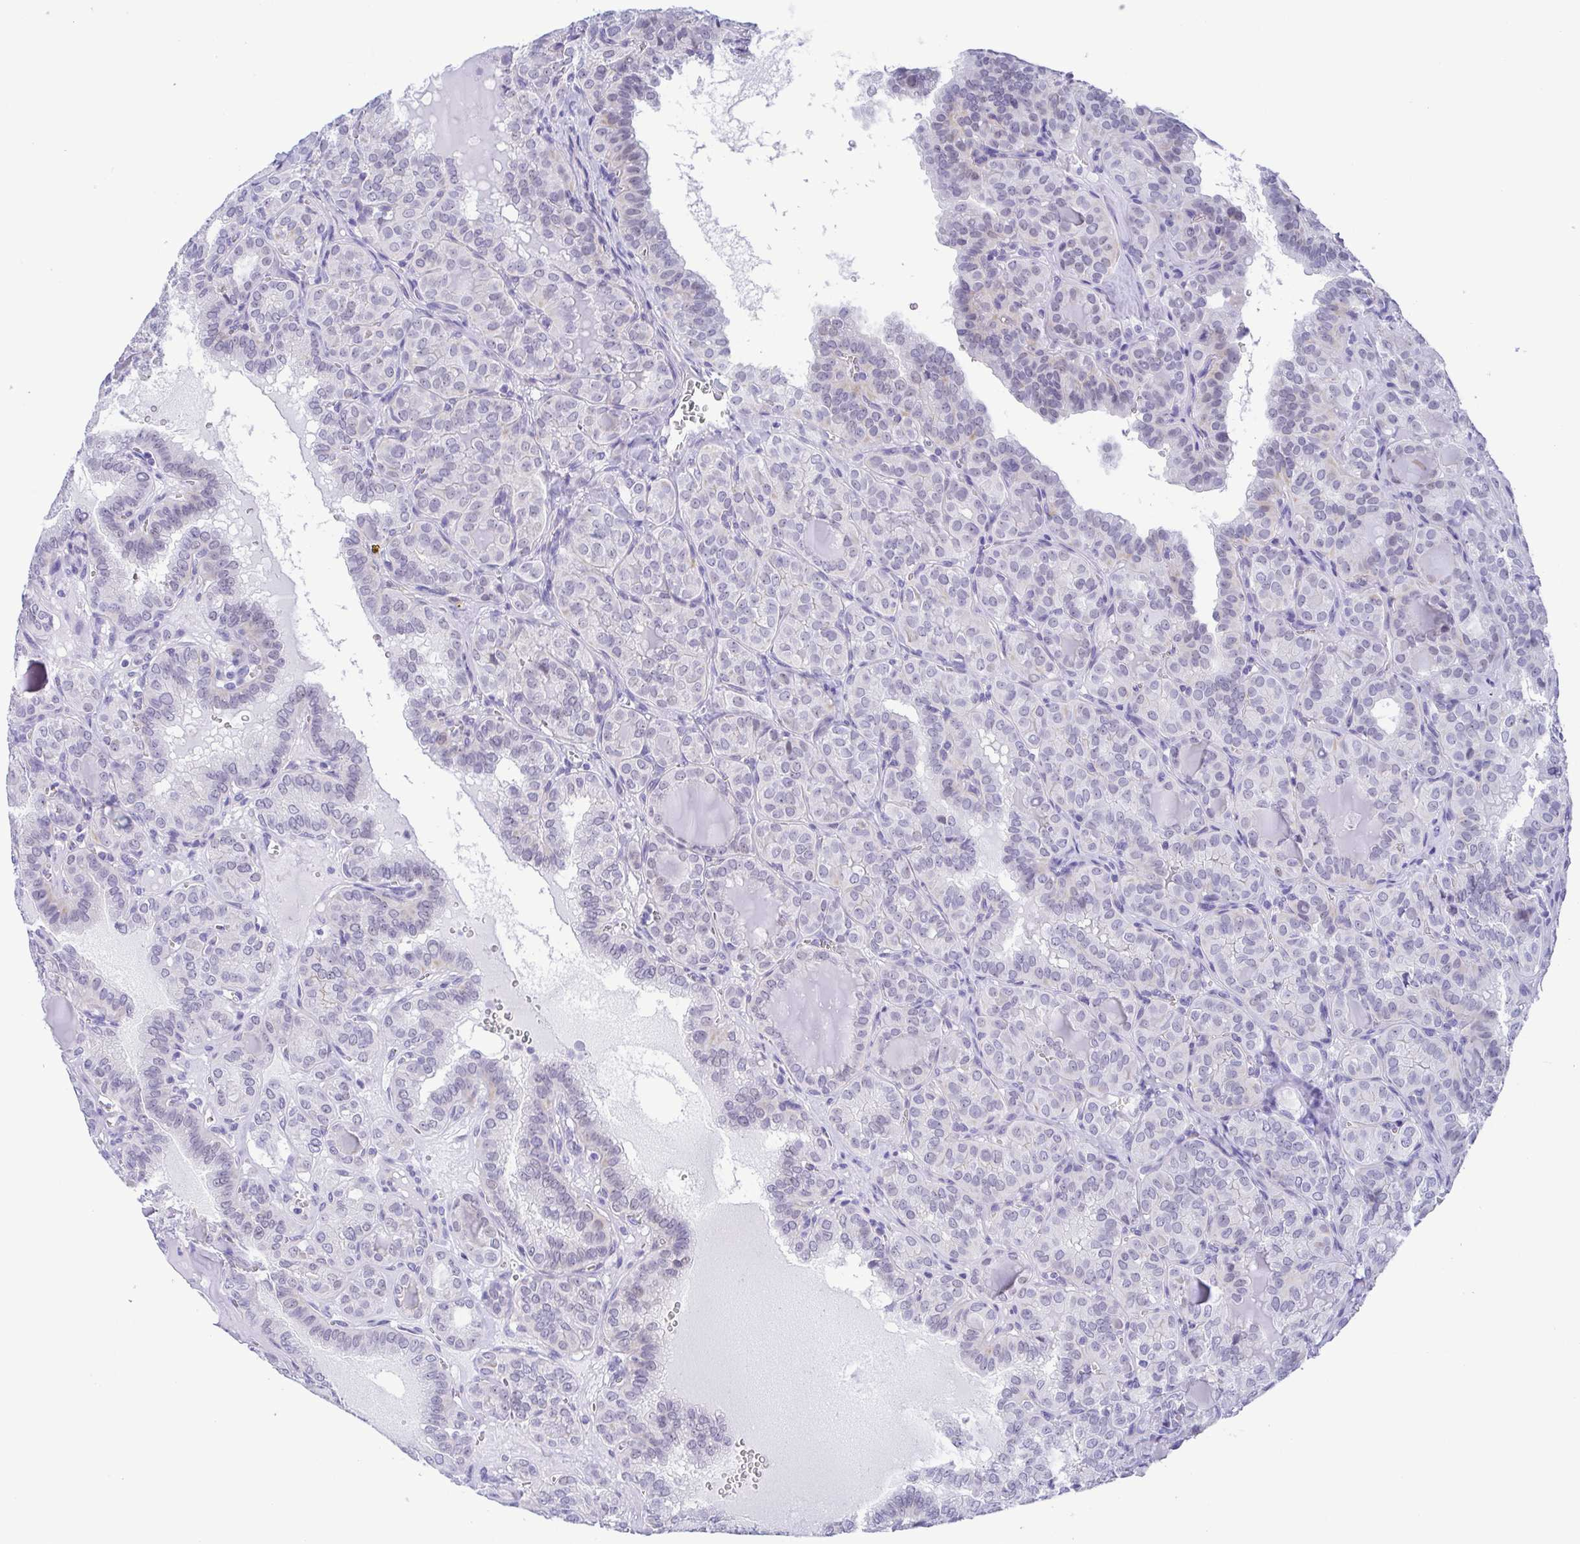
{"staining": {"intensity": "negative", "quantity": "none", "location": "none"}, "tissue": "thyroid cancer", "cell_type": "Tumor cells", "image_type": "cancer", "snomed": [{"axis": "morphology", "description": "Papillary adenocarcinoma, NOS"}, {"axis": "topography", "description": "Thyroid gland"}], "caption": "DAB immunohistochemical staining of human papillary adenocarcinoma (thyroid) displays no significant positivity in tumor cells.", "gene": "MYL7", "patient": {"sex": "female", "age": 41}}